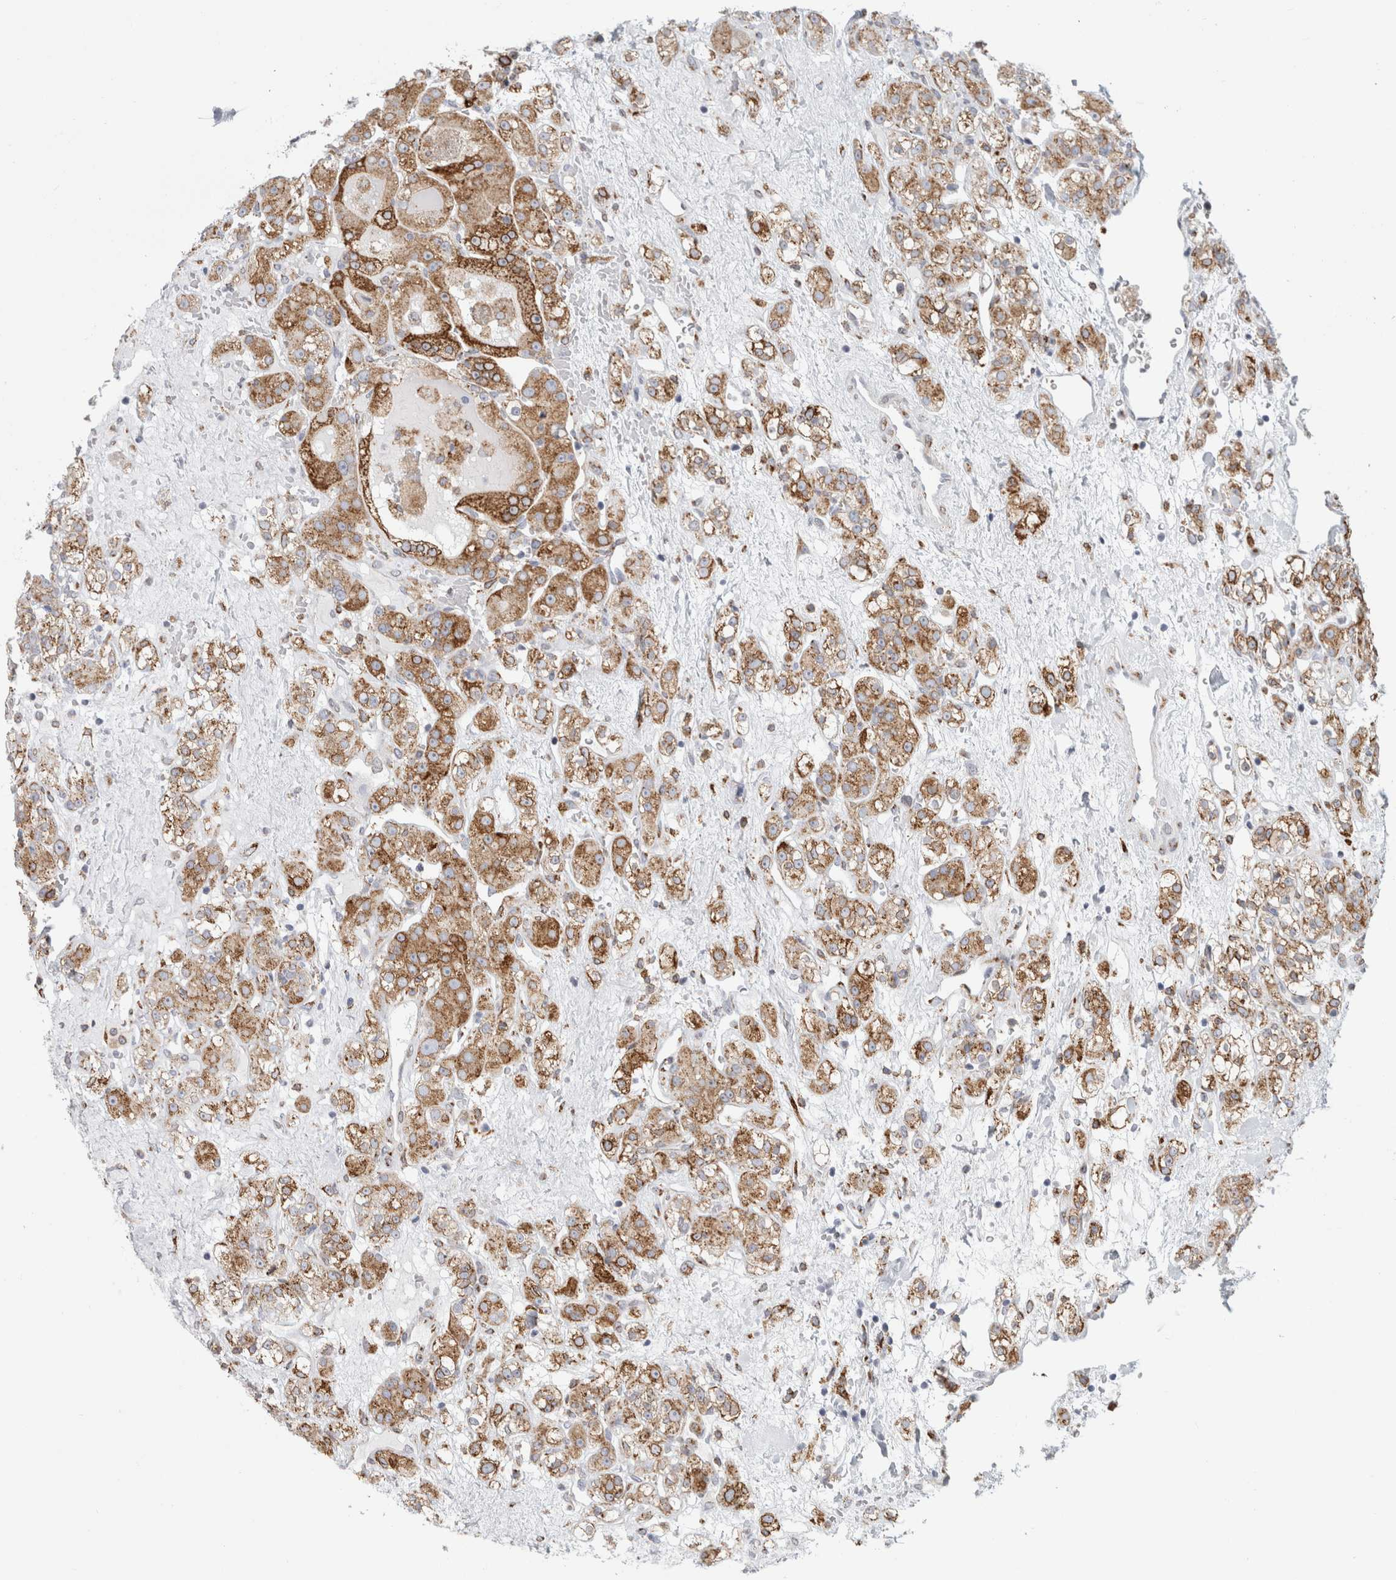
{"staining": {"intensity": "moderate", "quantity": ">75%", "location": "cytoplasmic/membranous"}, "tissue": "renal cancer", "cell_type": "Tumor cells", "image_type": "cancer", "snomed": [{"axis": "morphology", "description": "Normal tissue, NOS"}, {"axis": "morphology", "description": "Adenocarcinoma, NOS"}, {"axis": "topography", "description": "Kidney"}], "caption": "This image demonstrates IHC staining of renal adenocarcinoma, with medium moderate cytoplasmic/membranous staining in approximately >75% of tumor cells.", "gene": "MCFD2", "patient": {"sex": "male", "age": 61}}